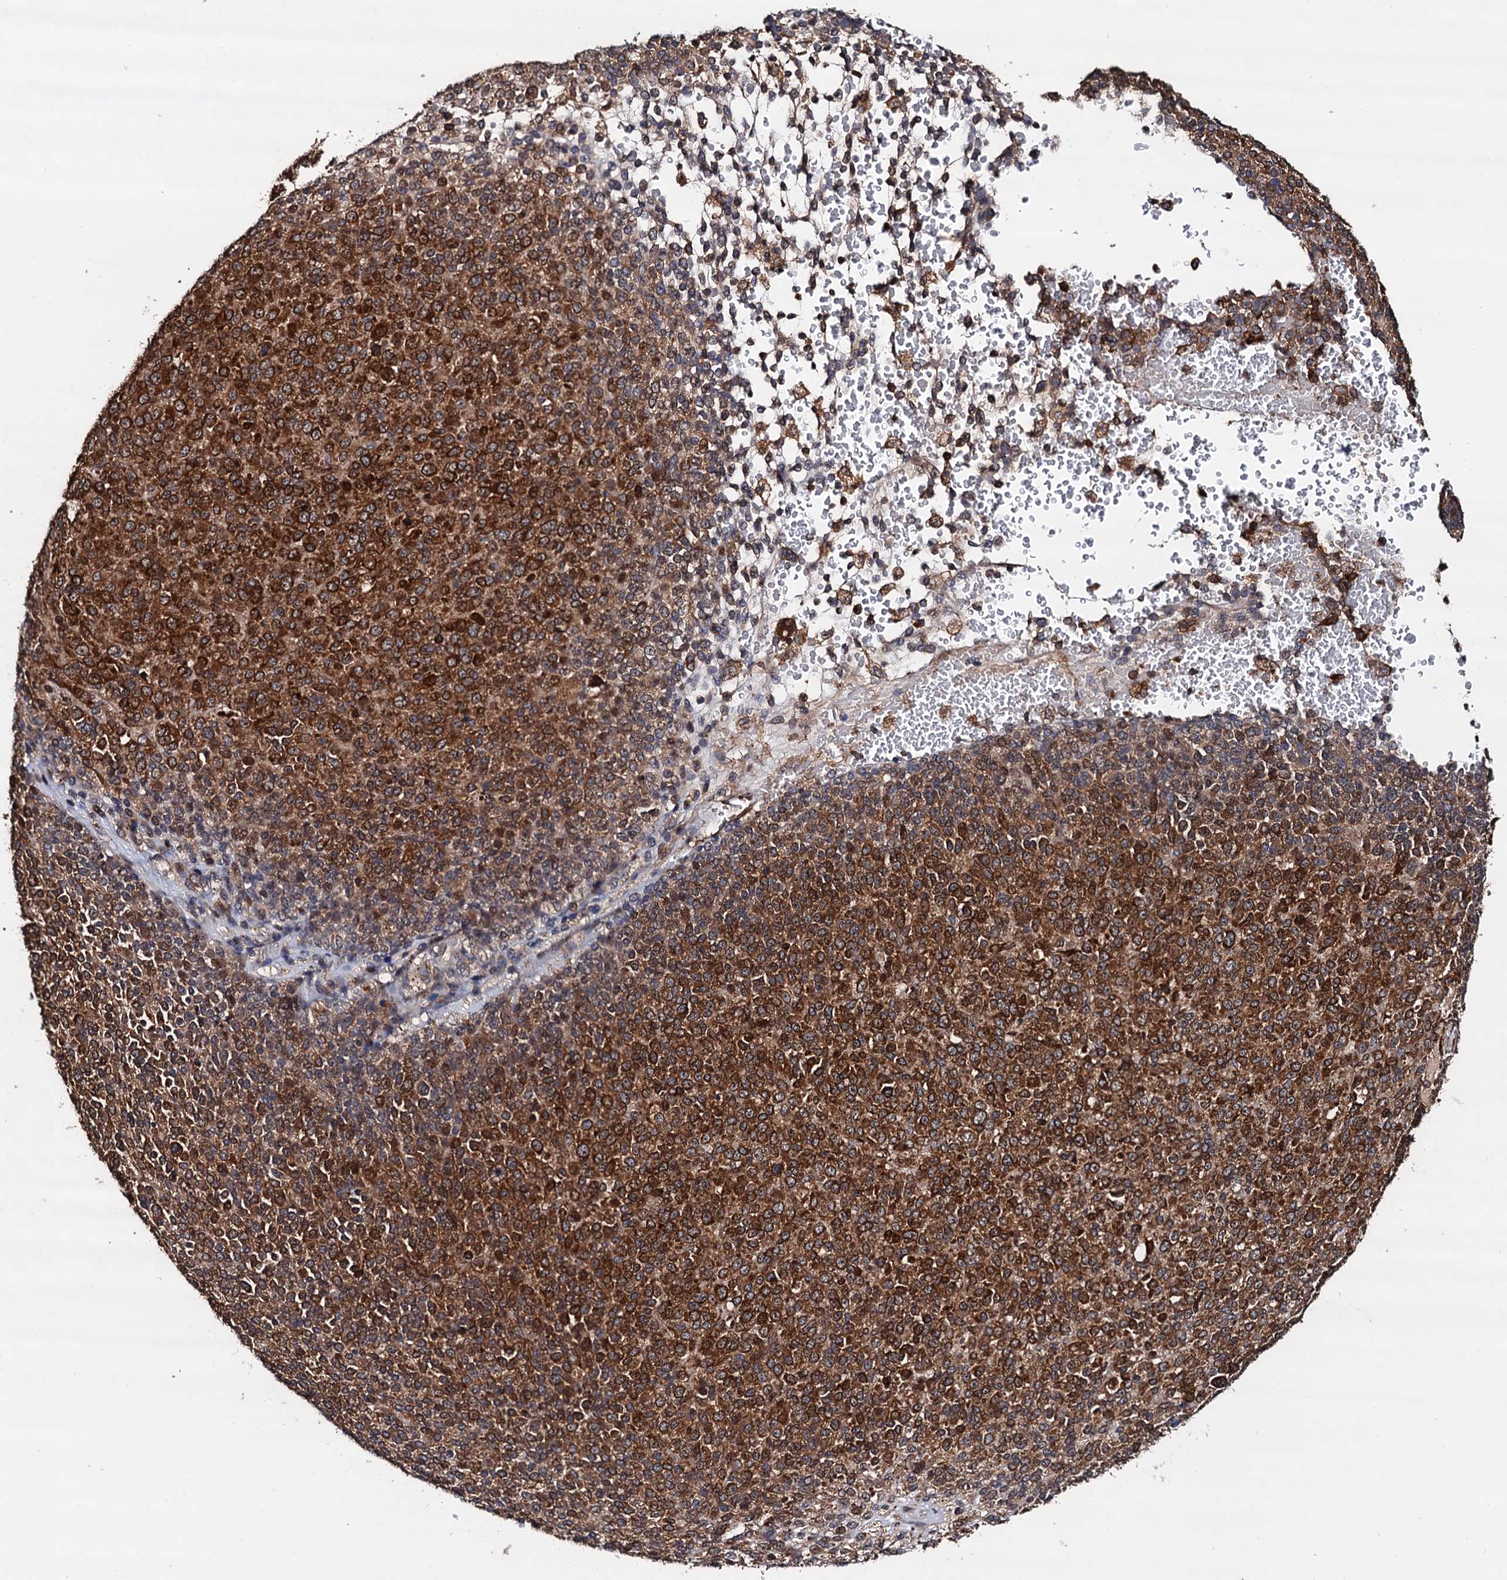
{"staining": {"intensity": "strong", "quantity": ">75%", "location": "cytoplasmic/membranous"}, "tissue": "melanoma", "cell_type": "Tumor cells", "image_type": "cancer", "snomed": [{"axis": "morphology", "description": "Malignant melanoma, Metastatic site"}, {"axis": "topography", "description": "Brain"}], "caption": "A high amount of strong cytoplasmic/membranous positivity is present in about >75% of tumor cells in melanoma tissue. Immunohistochemistry stains the protein in brown and the nuclei are stained blue.", "gene": "BORA", "patient": {"sex": "female", "age": 56}}